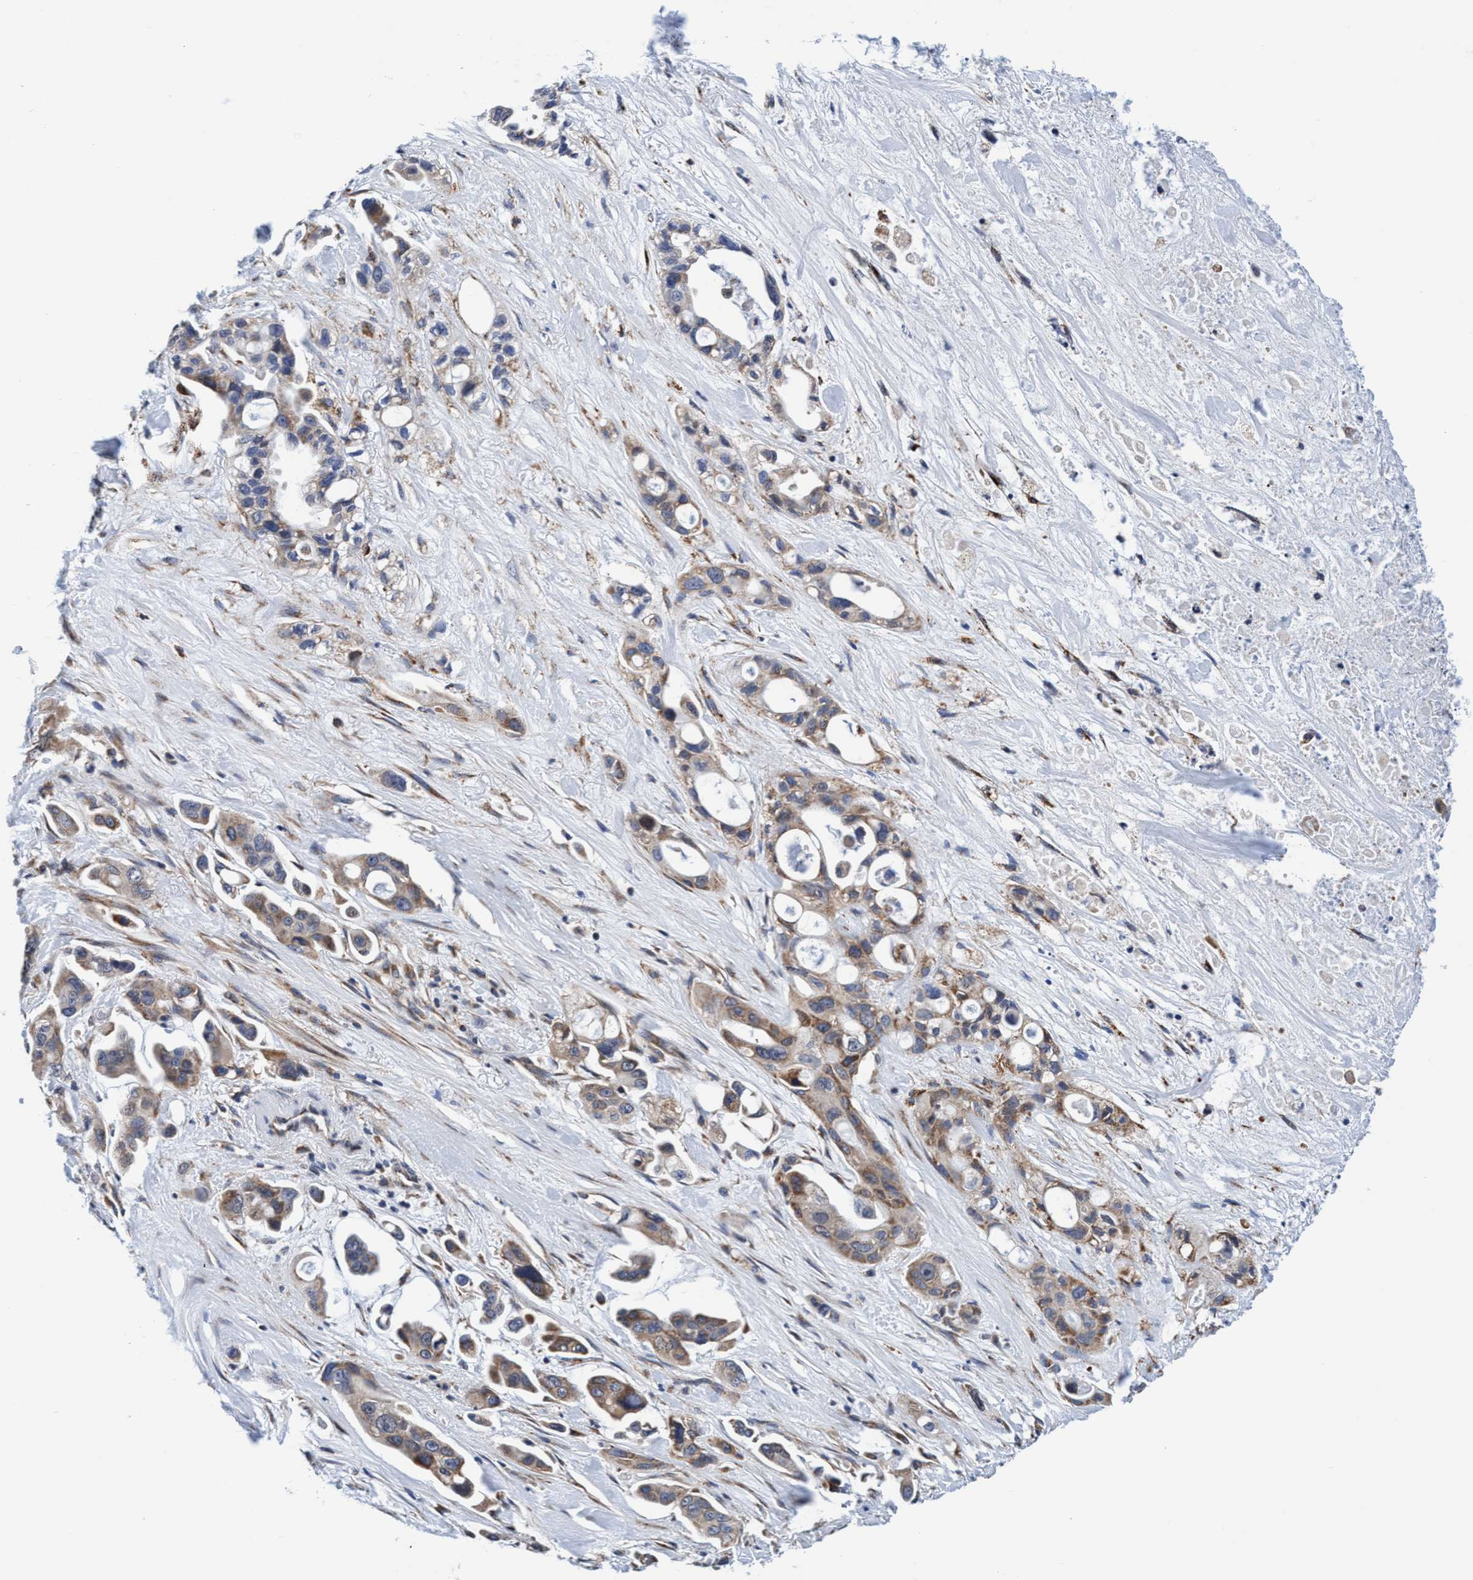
{"staining": {"intensity": "weak", "quantity": ">75%", "location": "cytoplasmic/membranous"}, "tissue": "pancreatic cancer", "cell_type": "Tumor cells", "image_type": "cancer", "snomed": [{"axis": "morphology", "description": "Adenocarcinoma, NOS"}, {"axis": "topography", "description": "Pancreas"}], "caption": "Protein expression analysis of pancreatic cancer reveals weak cytoplasmic/membranous staining in about >75% of tumor cells.", "gene": "AGAP2", "patient": {"sex": "male", "age": 53}}